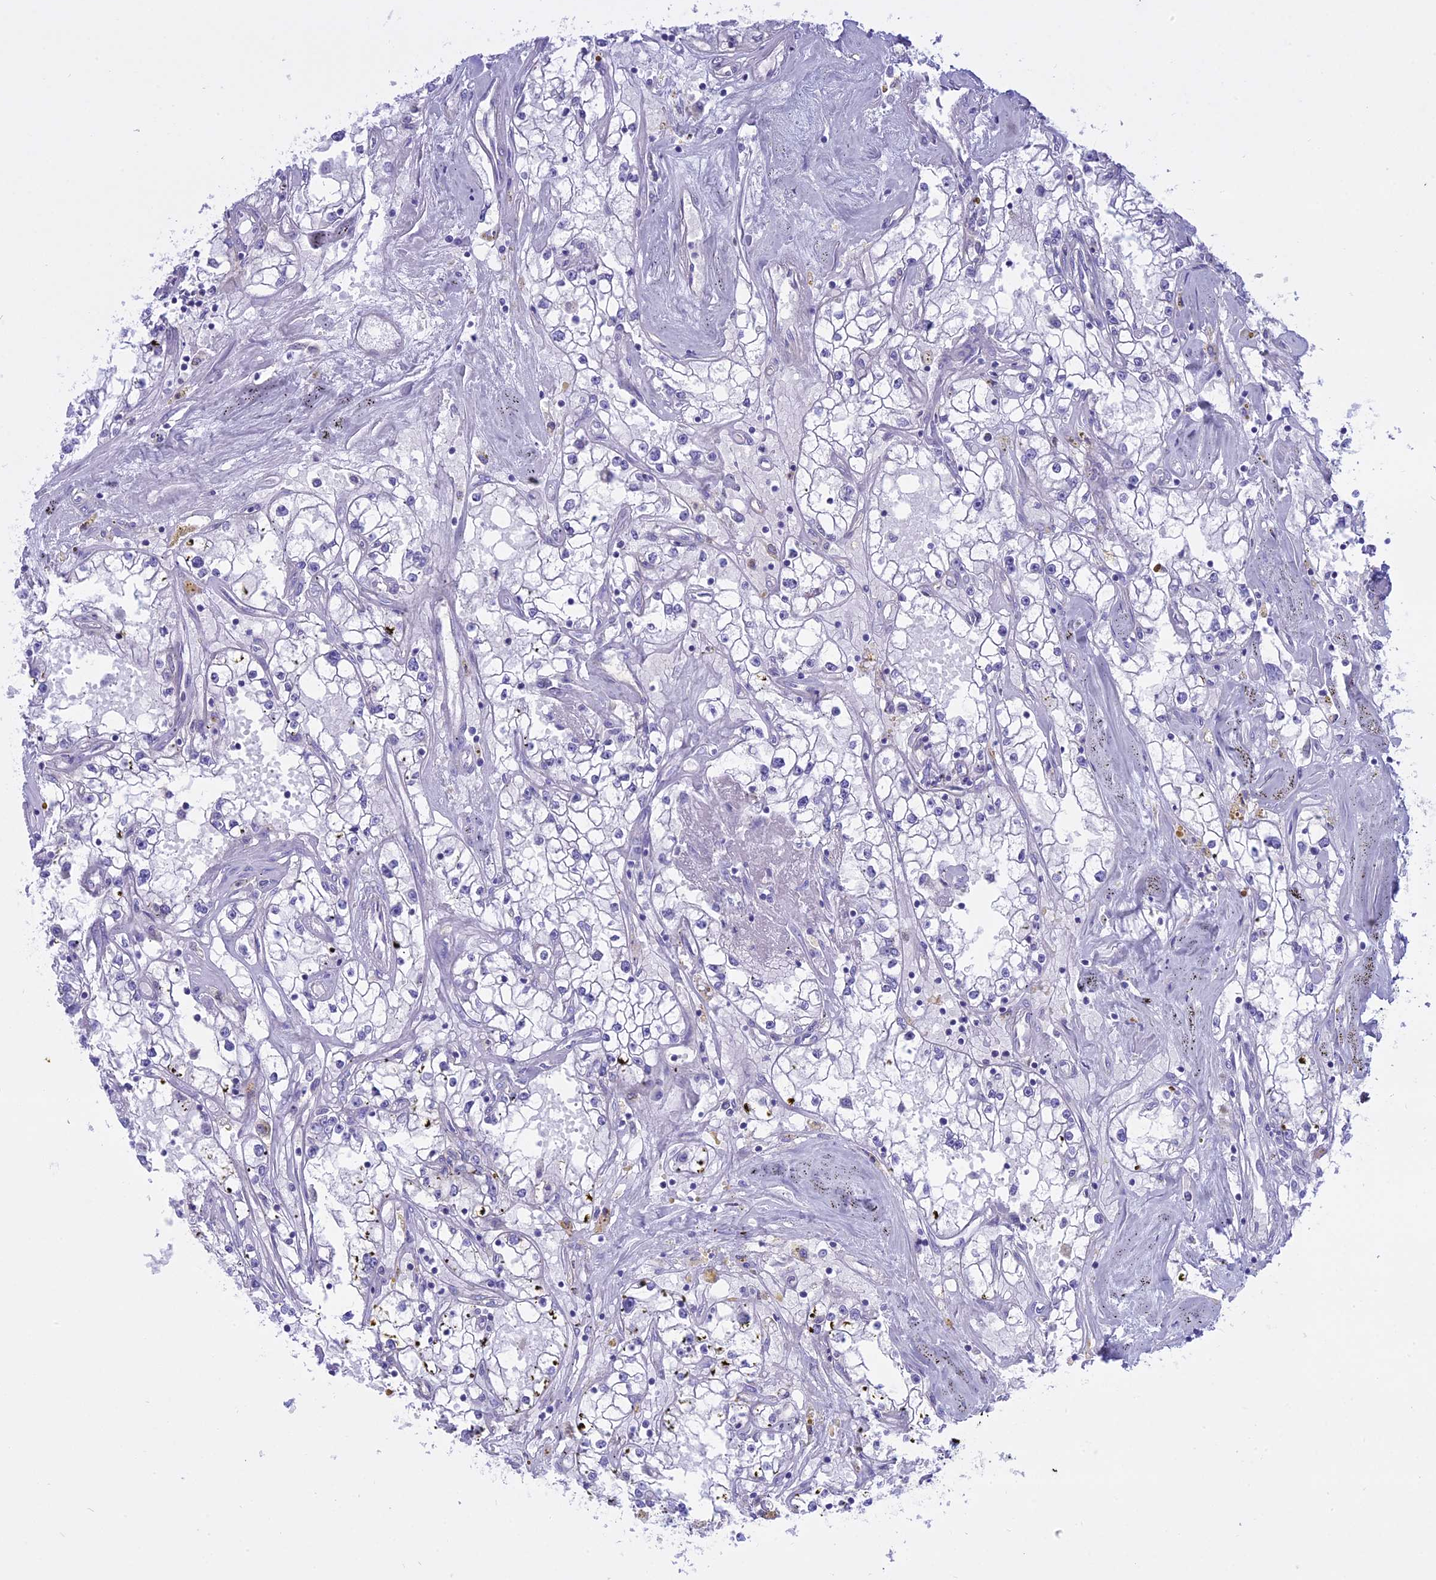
{"staining": {"intensity": "negative", "quantity": "none", "location": "none"}, "tissue": "renal cancer", "cell_type": "Tumor cells", "image_type": "cancer", "snomed": [{"axis": "morphology", "description": "Adenocarcinoma, NOS"}, {"axis": "topography", "description": "Kidney"}], "caption": "Human renal cancer (adenocarcinoma) stained for a protein using immunohistochemistry (IHC) shows no staining in tumor cells.", "gene": "AHCYL1", "patient": {"sex": "male", "age": 56}}